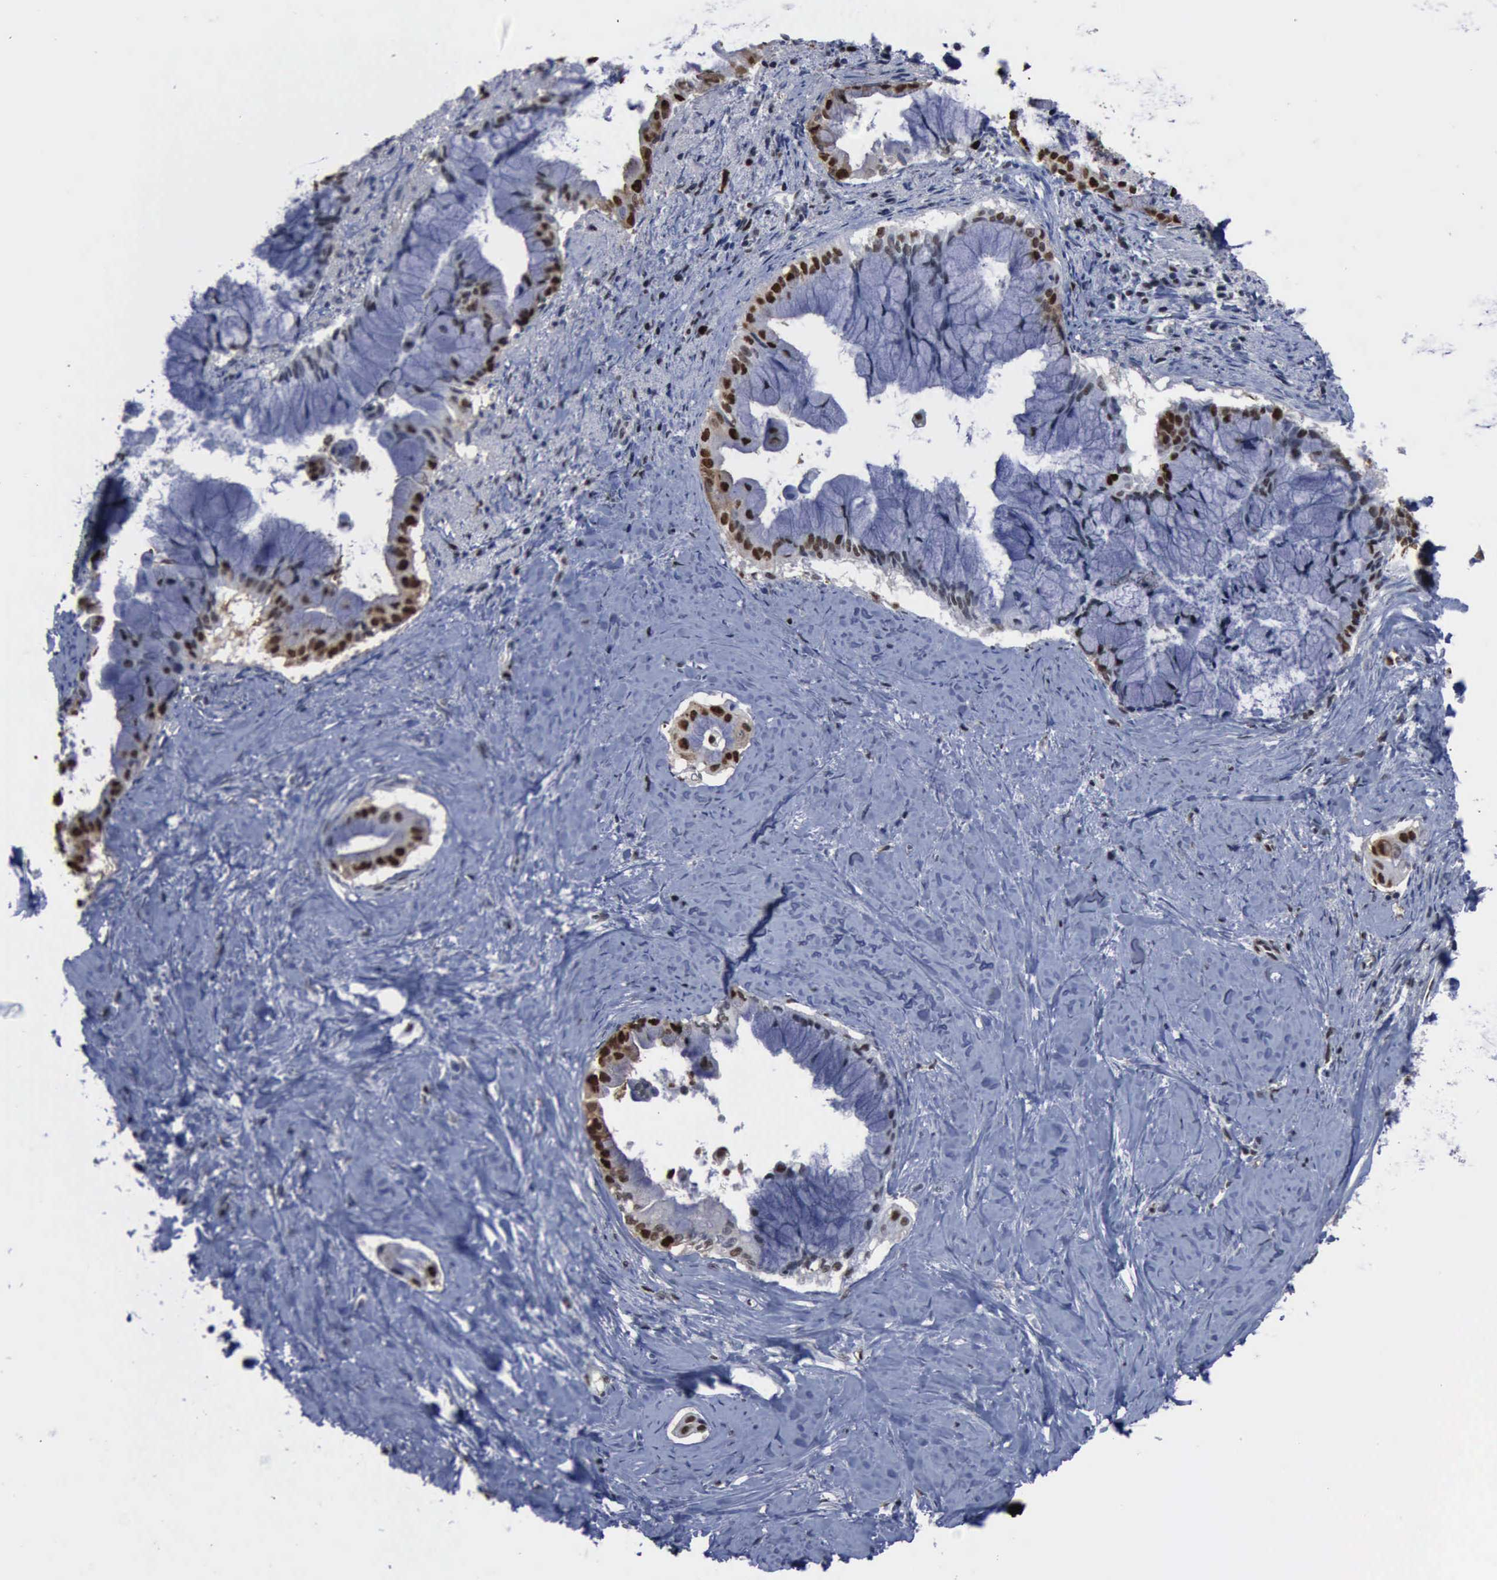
{"staining": {"intensity": "moderate", "quantity": "25%-75%", "location": "nuclear"}, "tissue": "pancreatic cancer", "cell_type": "Tumor cells", "image_type": "cancer", "snomed": [{"axis": "morphology", "description": "Adenocarcinoma, NOS"}, {"axis": "topography", "description": "Pancreas"}], "caption": "Pancreatic cancer stained for a protein (brown) exhibits moderate nuclear positive expression in about 25%-75% of tumor cells.", "gene": "PCNA", "patient": {"sex": "male", "age": 59}}